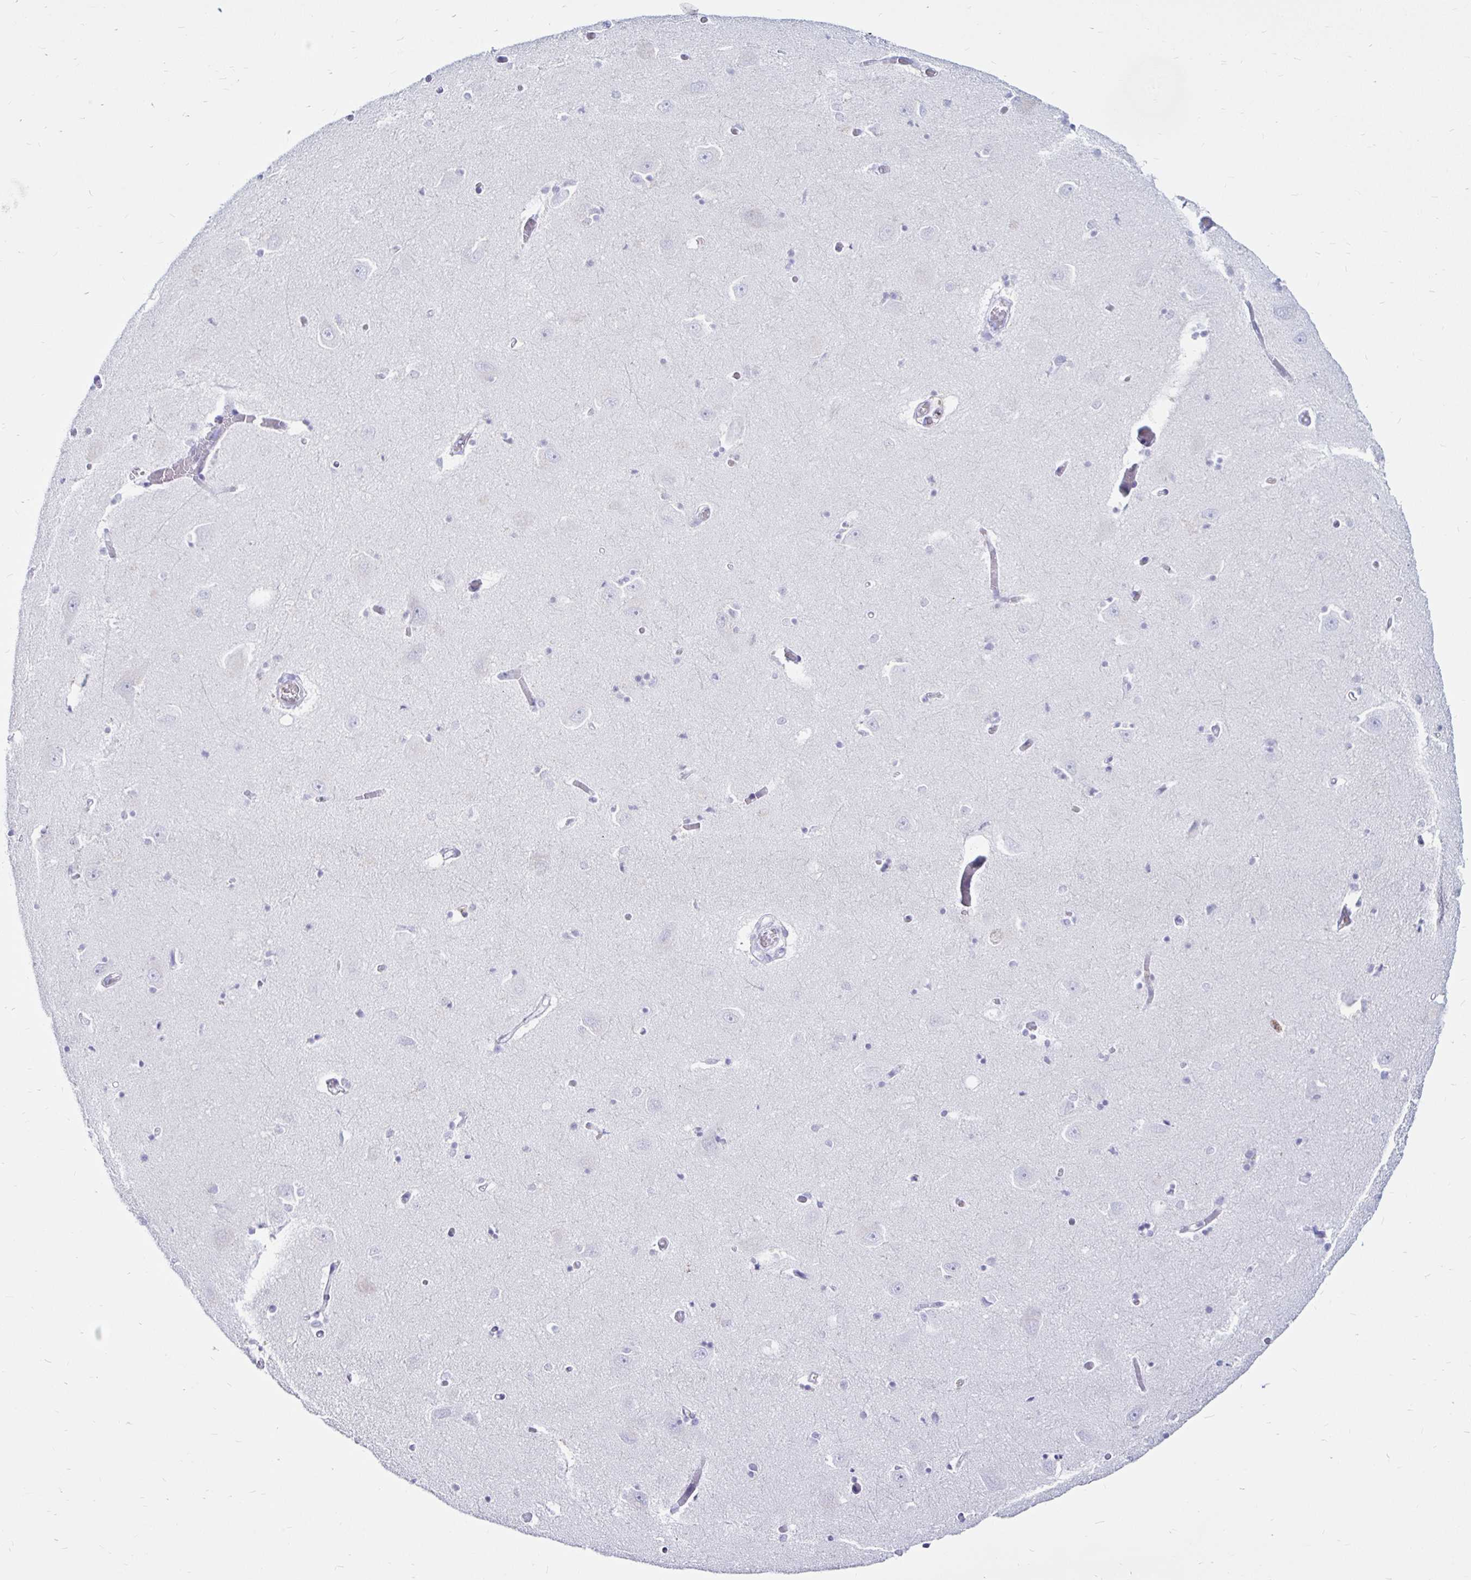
{"staining": {"intensity": "negative", "quantity": "none", "location": "none"}, "tissue": "caudate", "cell_type": "Glial cells", "image_type": "normal", "snomed": [{"axis": "morphology", "description": "Normal tissue, NOS"}, {"axis": "topography", "description": "Lateral ventricle wall"}, {"axis": "topography", "description": "Hippocampus"}], "caption": "An immunohistochemistry (IHC) histopathology image of unremarkable caudate is shown. There is no staining in glial cells of caudate.", "gene": "TIMP1", "patient": {"sex": "female", "age": 63}}